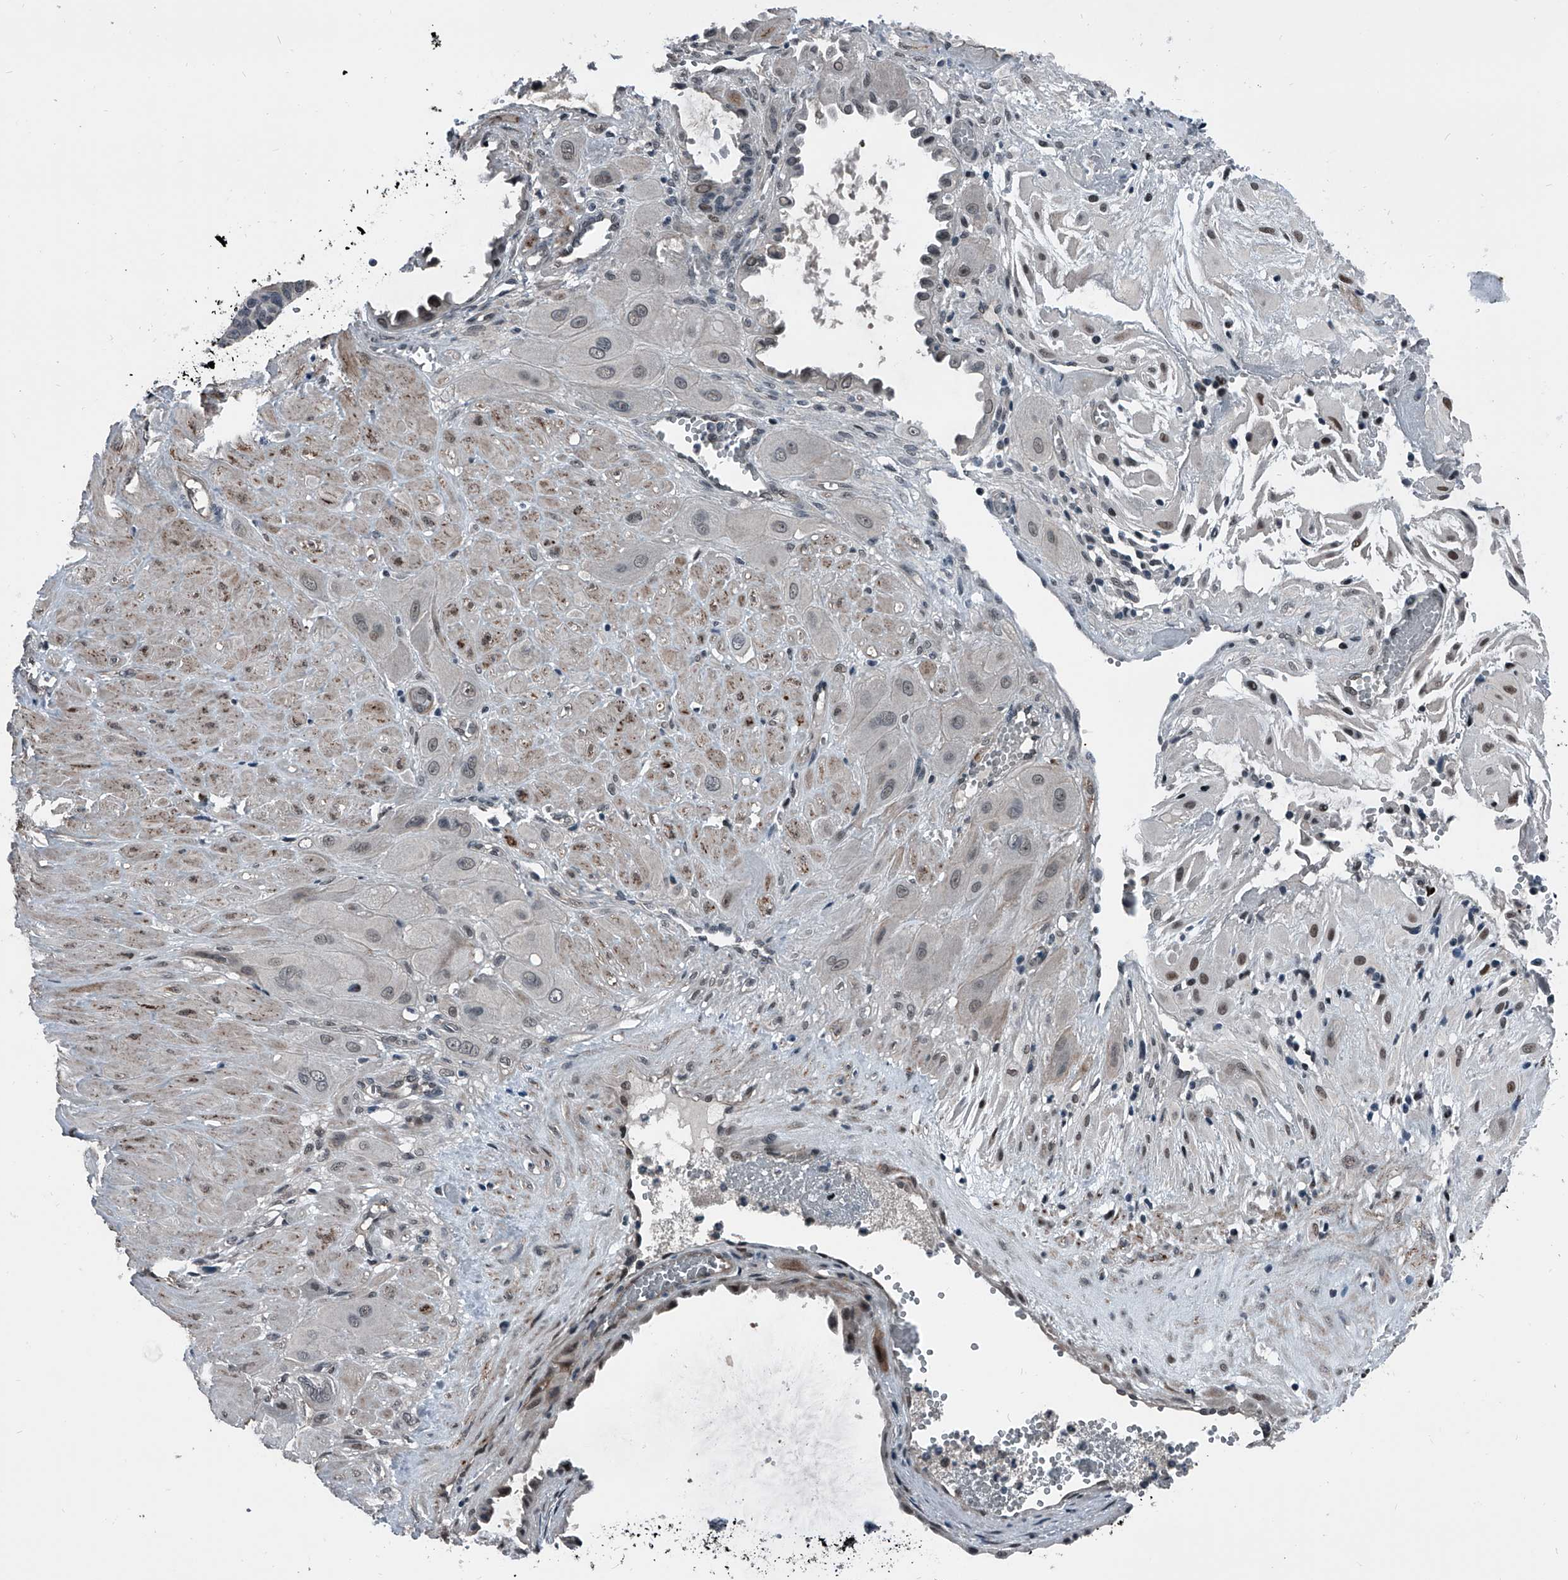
{"staining": {"intensity": "negative", "quantity": "none", "location": "none"}, "tissue": "cervical cancer", "cell_type": "Tumor cells", "image_type": "cancer", "snomed": [{"axis": "morphology", "description": "Squamous cell carcinoma, NOS"}, {"axis": "topography", "description": "Cervix"}], "caption": "DAB (3,3'-diaminobenzidine) immunohistochemical staining of human cervical cancer exhibits no significant expression in tumor cells.", "gene": "MEN1", "patient": {"sex": "female", "age": 34}}